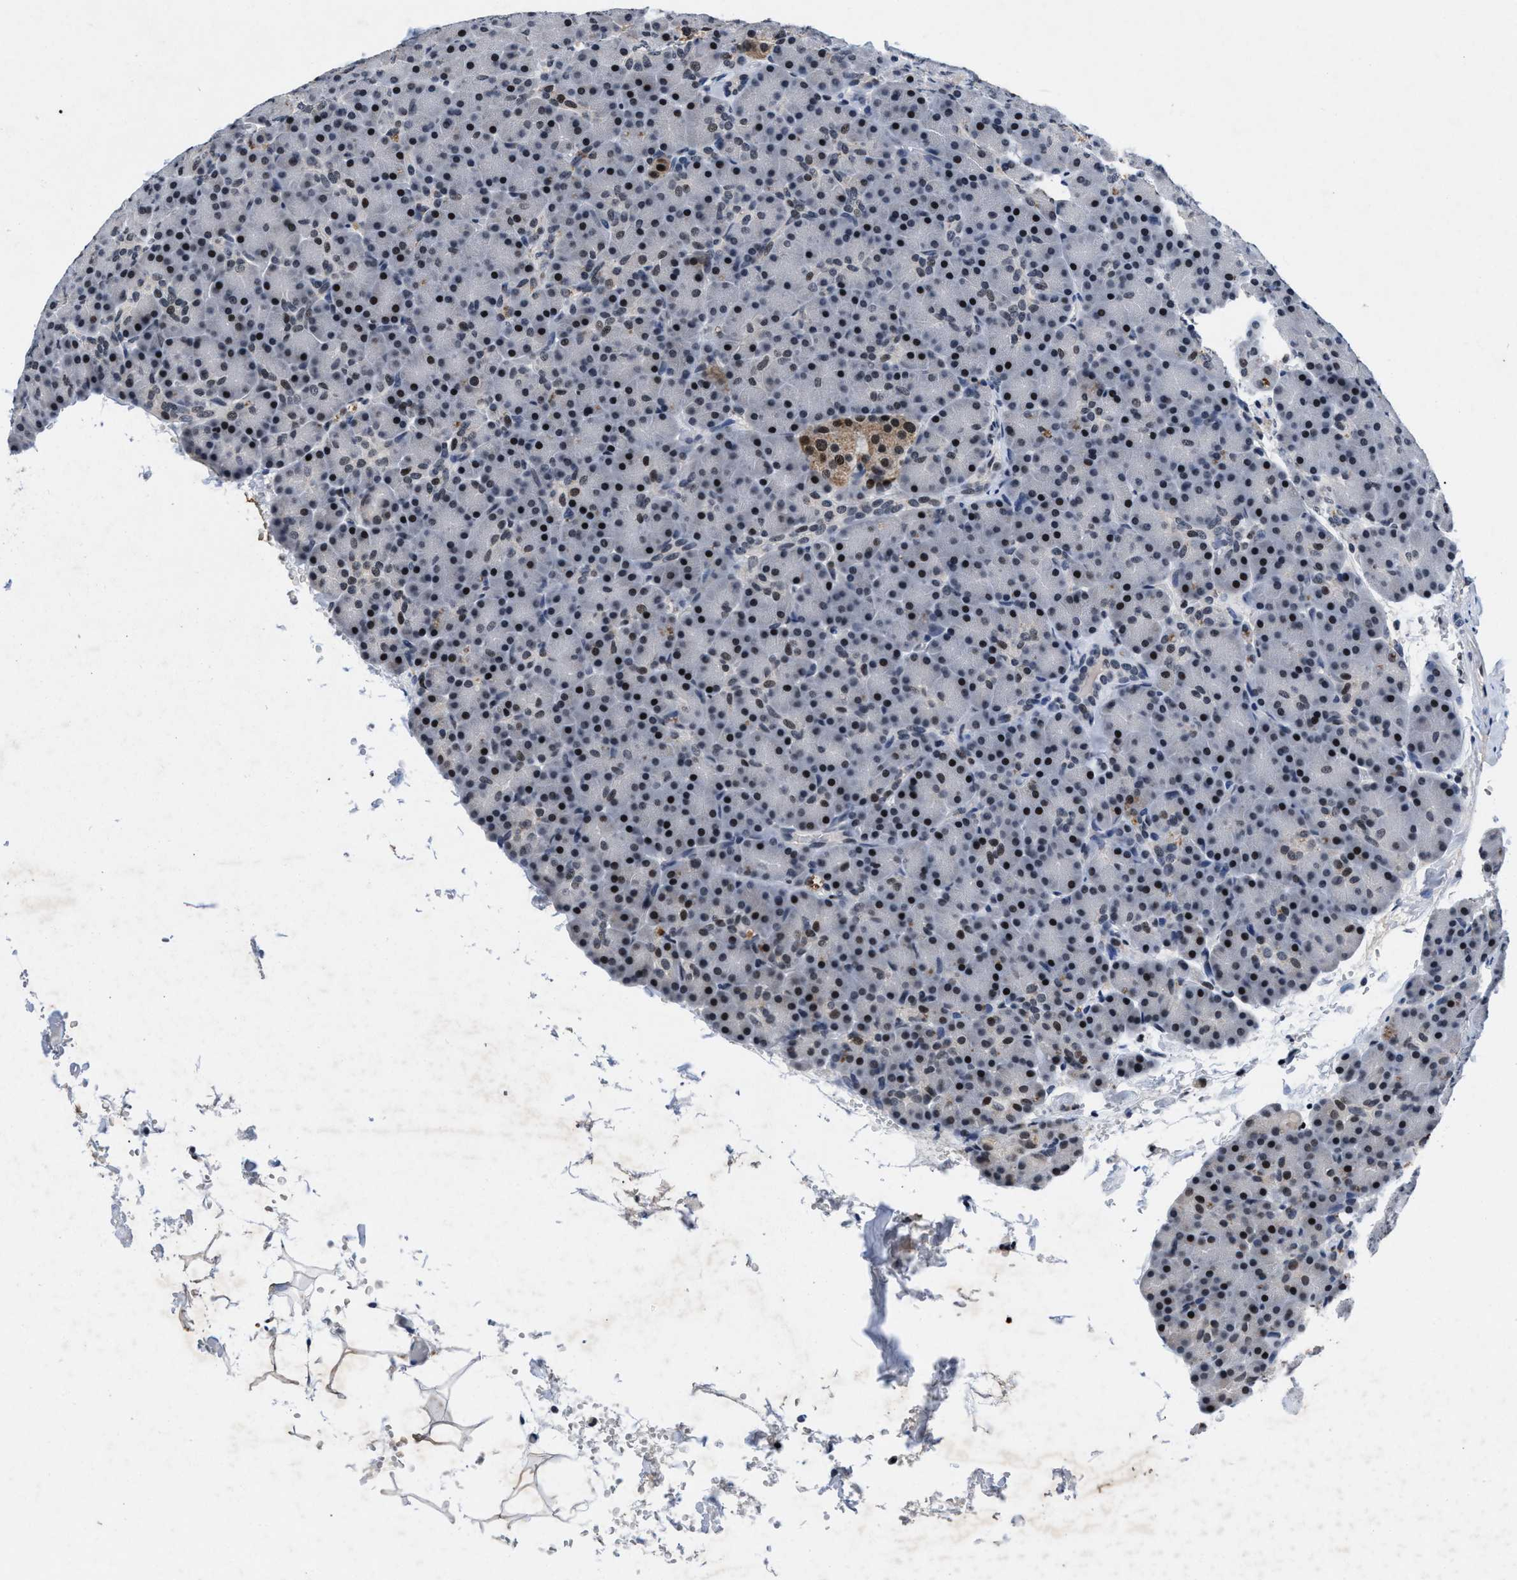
{"staining": {"intensity": "moderate", "quantity": "25%-75%", "location": "nuclear"}, "tissue": "pancreas", "cell_type": "Exocrine glandular cells", "image_type": "normal", "snomed": [{"axis": "morphology", "description": "Normal tissue, NOS"}, {"axis": "topography", "description": "Pancreas"}], "caption": "Protein staining of benign pancreas displays moderate nuclear expression in approximately 25%-75% of exocrine glandular cells. (brown staining indicates protein expression, while blue staining denotes nuclei).", "gene": "WDR81", "patient": {"sex": "female", "age": 43}}